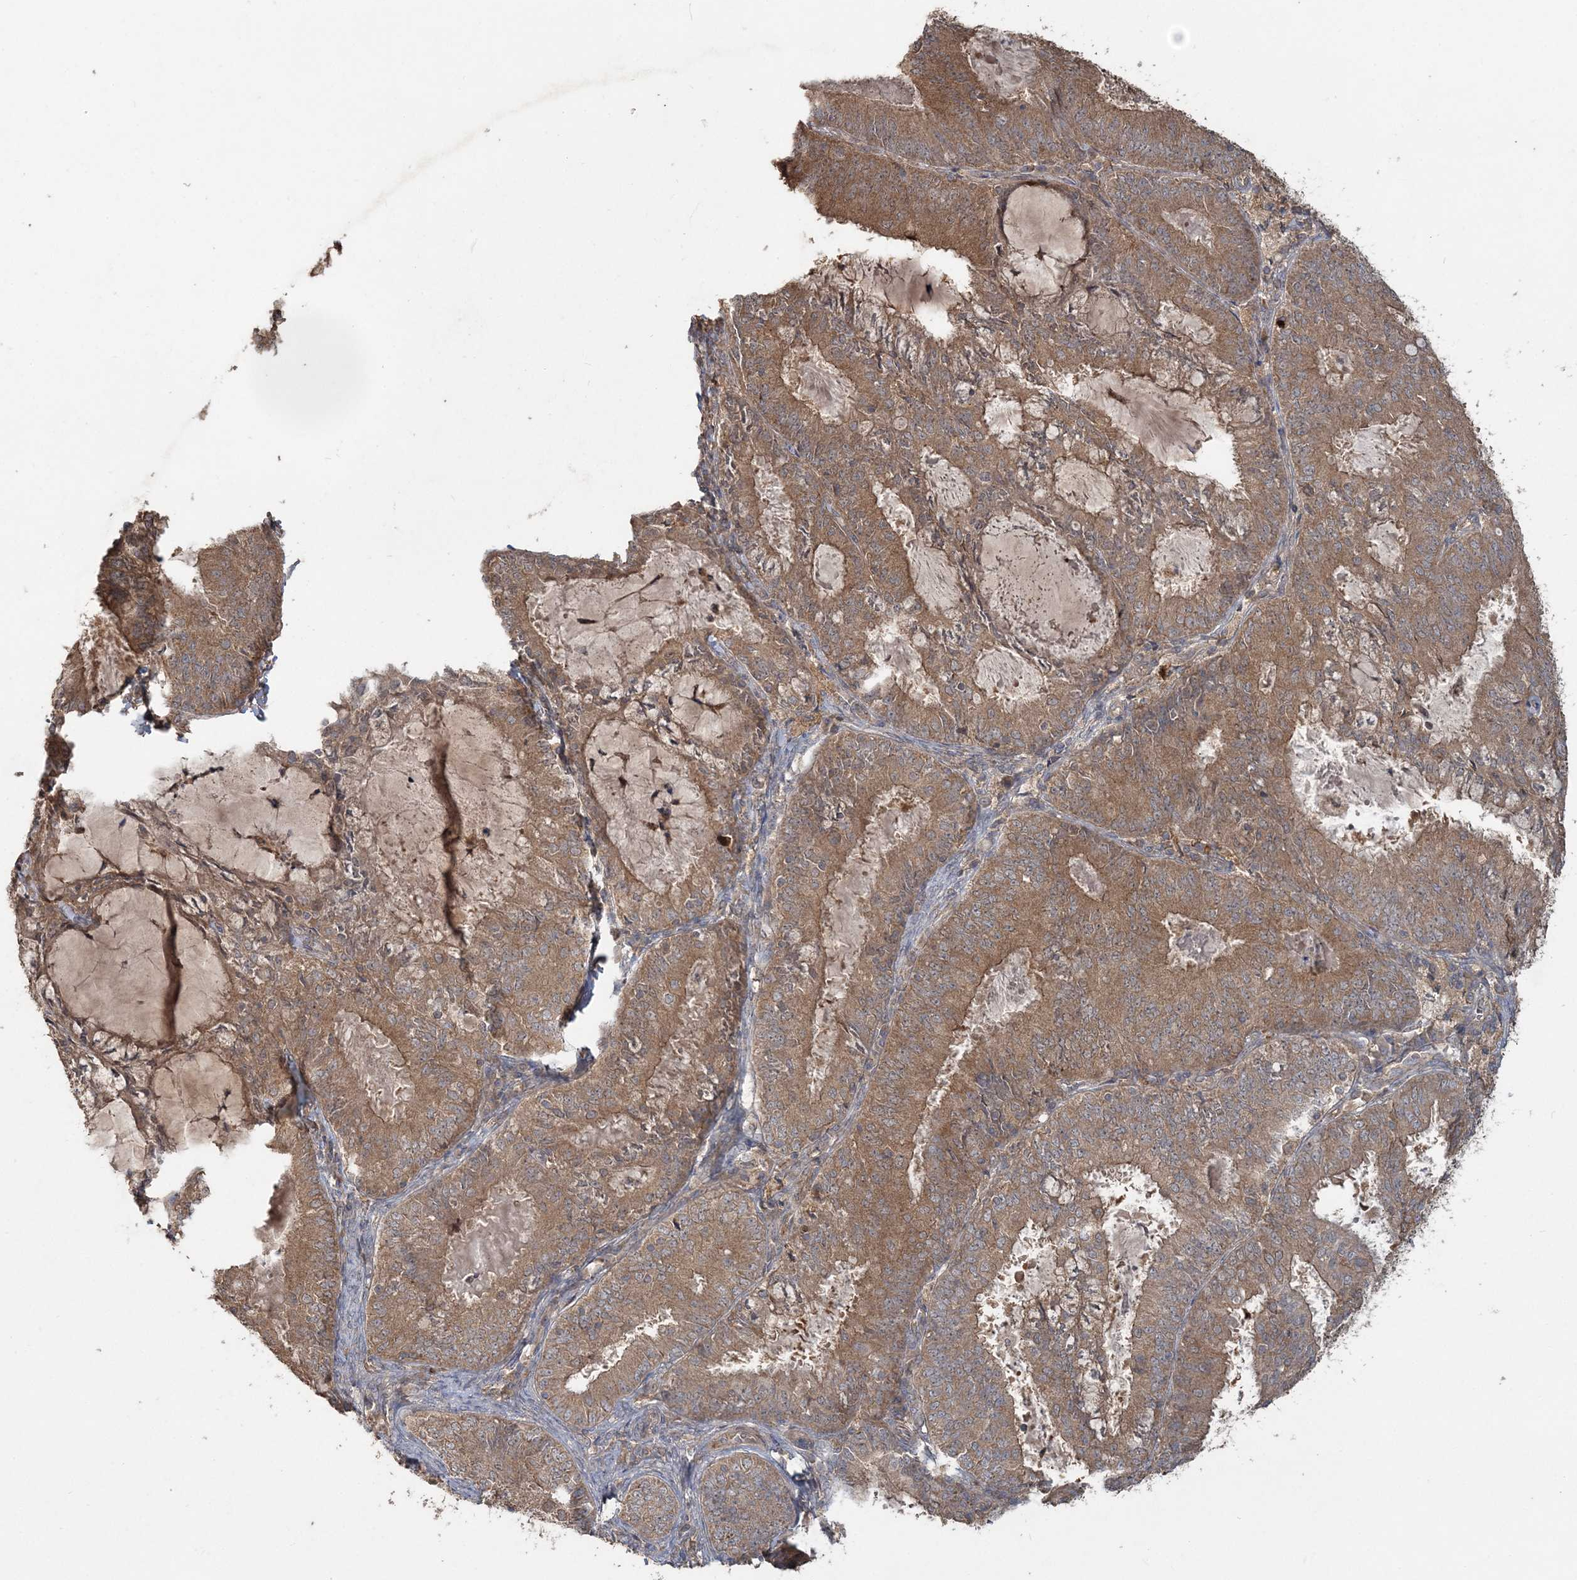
{"staining": {"intensity": "moderate", "quantity": ">75%", "location": "cytoplasmic/membranous"}, "tissue": "endometrial cancer", "cell_type": "Tumor cells", "image_type": "cancer", "snomed": [{"axis": "morphology", "description": "Adenocarcinoma, NOS"}, {"axis": "topography", "description": "Endometrium"}], "caption": "Endometrial cancer (adenocarcinoma) stained with a brown dye demonstrates moderate cytoplasmic/membranous positive positivity in approximately >75% of tumor cells.", "gene": "SPRY1", "patient": {"sex": "female", "age": 57}}